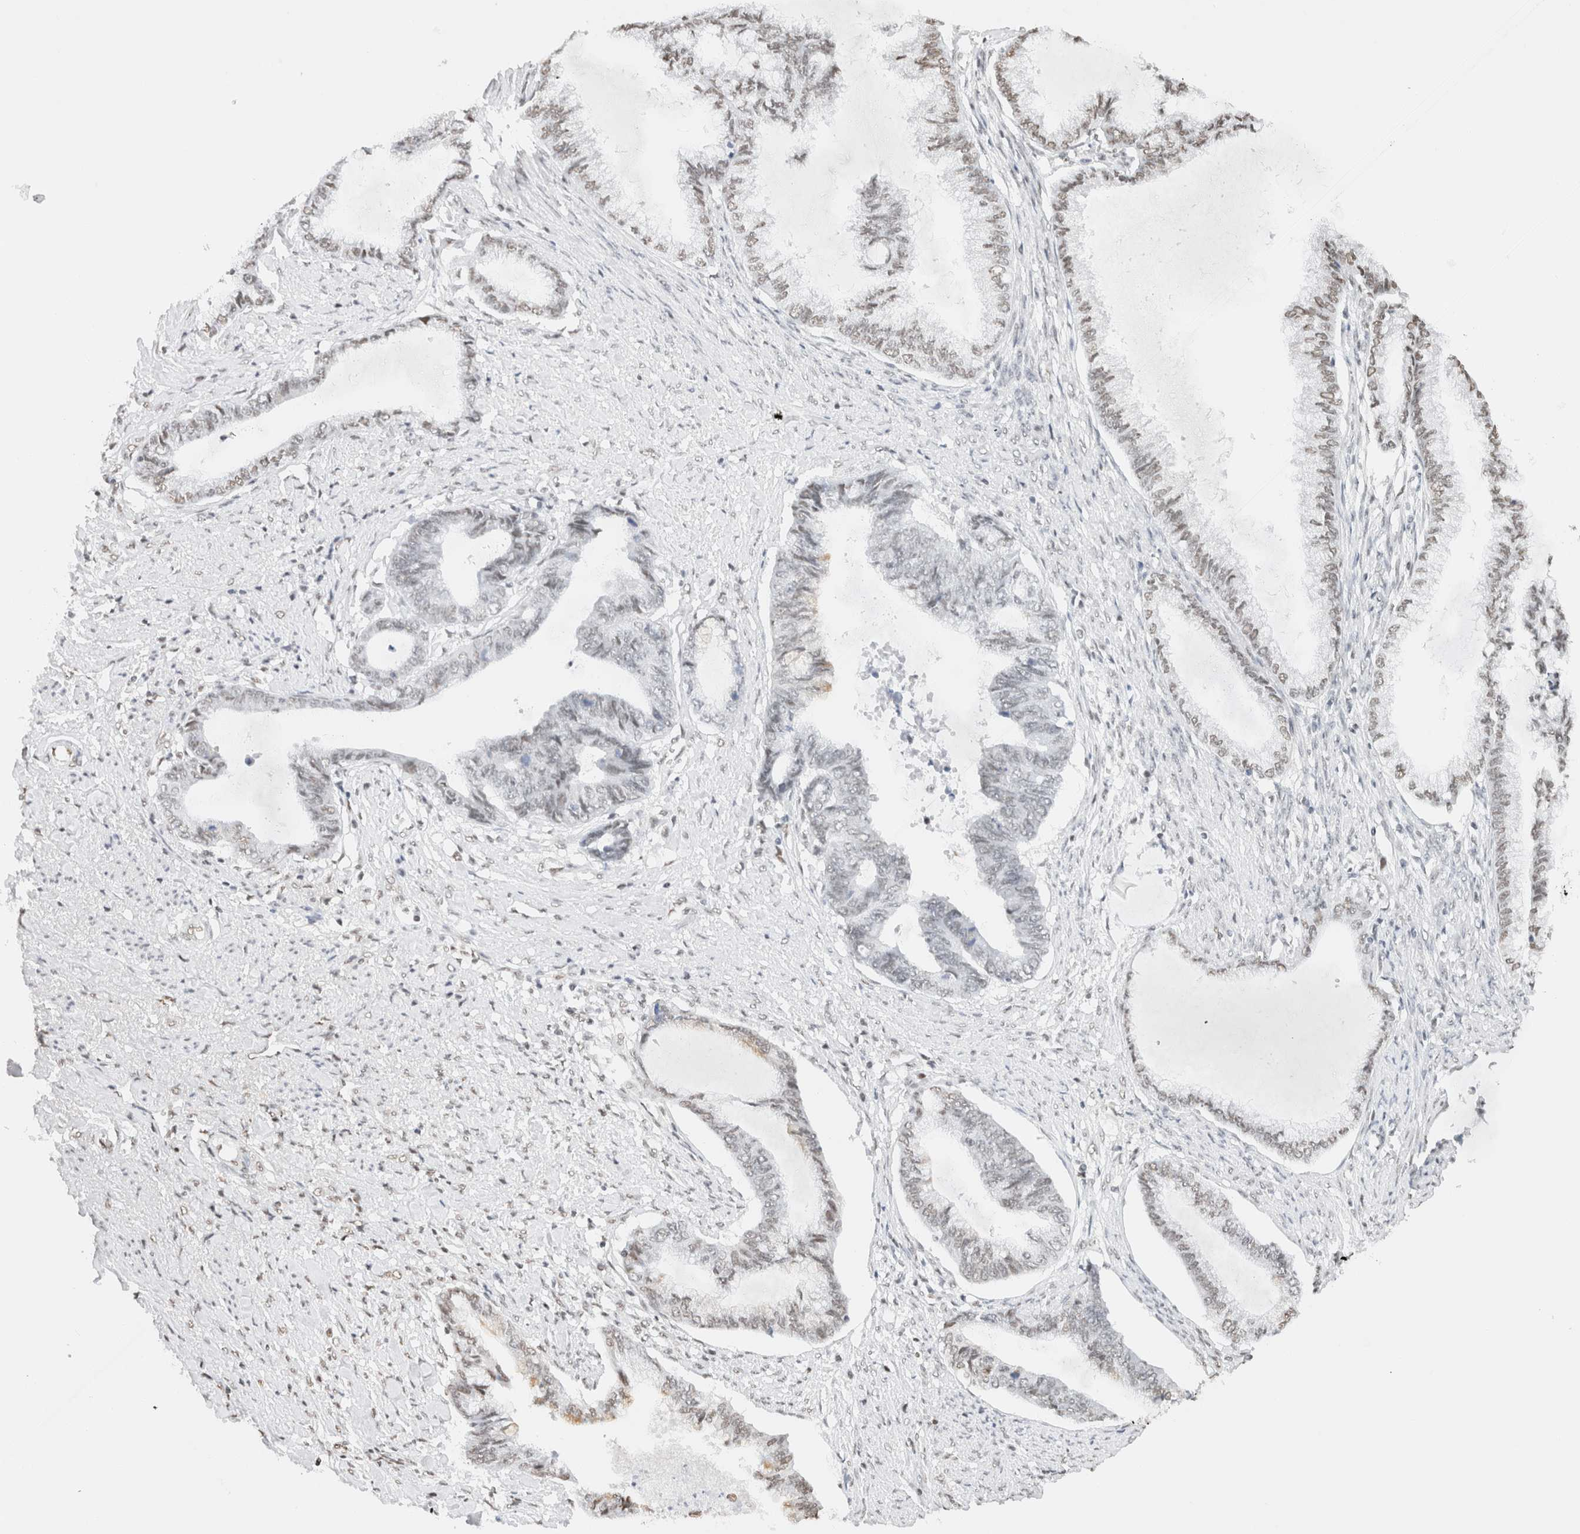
{"staining": {"intensity": "weak", "quantity": "25%-75%", "location": "nuclear"}, "tissue": "endometrial cancer", "cell_type": "Tumor cells", "image_type": "cancer", "snomed": [{"axis": "morphology", "description": "Adenocarcinoma, NOS"}, {"axis": "topography", "description": "Endometrium"}], "caption": "Endometrial cancer stained for a protein (brown) shows weak nuclear positive positivity in about 25%-75% of tumor cells.", "gene": "SUPT3H", "patient": {"sex": "female", "age": 86}}